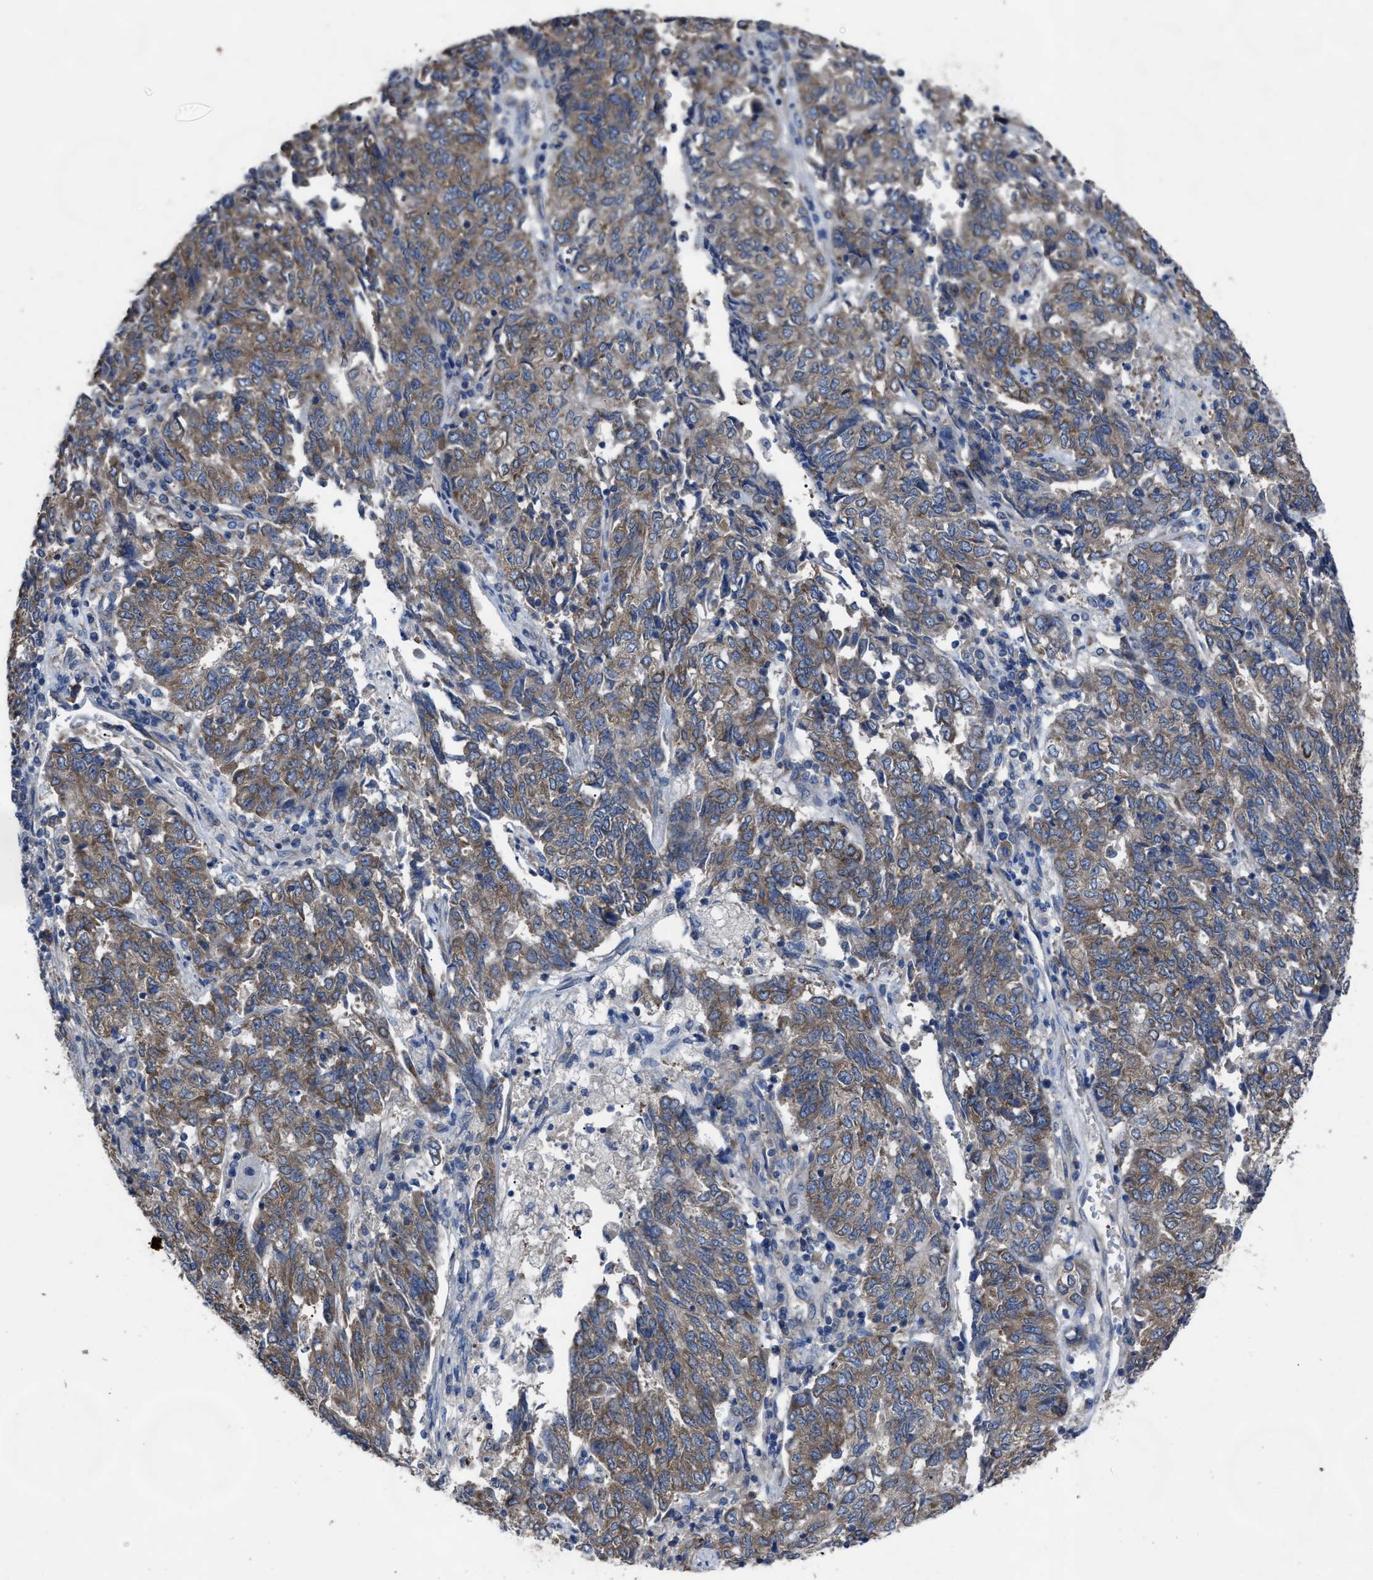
{"staining": {"intensity": "moderate", "quantity": ">75%", "location": "cytoplasmic/membranous"}, "tissue": "endometrial cancer", "cell_type": "Tumor cells", "image_type": "cancer", "snomed": [{"axis": "morphology", "description": "Adenocarcinoma, NOS"}, {"axis": "topography", "description": "Endometrium"}], "caption": "Brown immunohistochemical staining in adenocarcinoma (endometrial) reveals moderate cytoplasmic/membranous staining in about >75% of tumor cells. The protein of interest is shown in brown color, while the nuclei are stained blue.", "gene": "UPF1", "patient": {"sex": "female", "age": 80}}